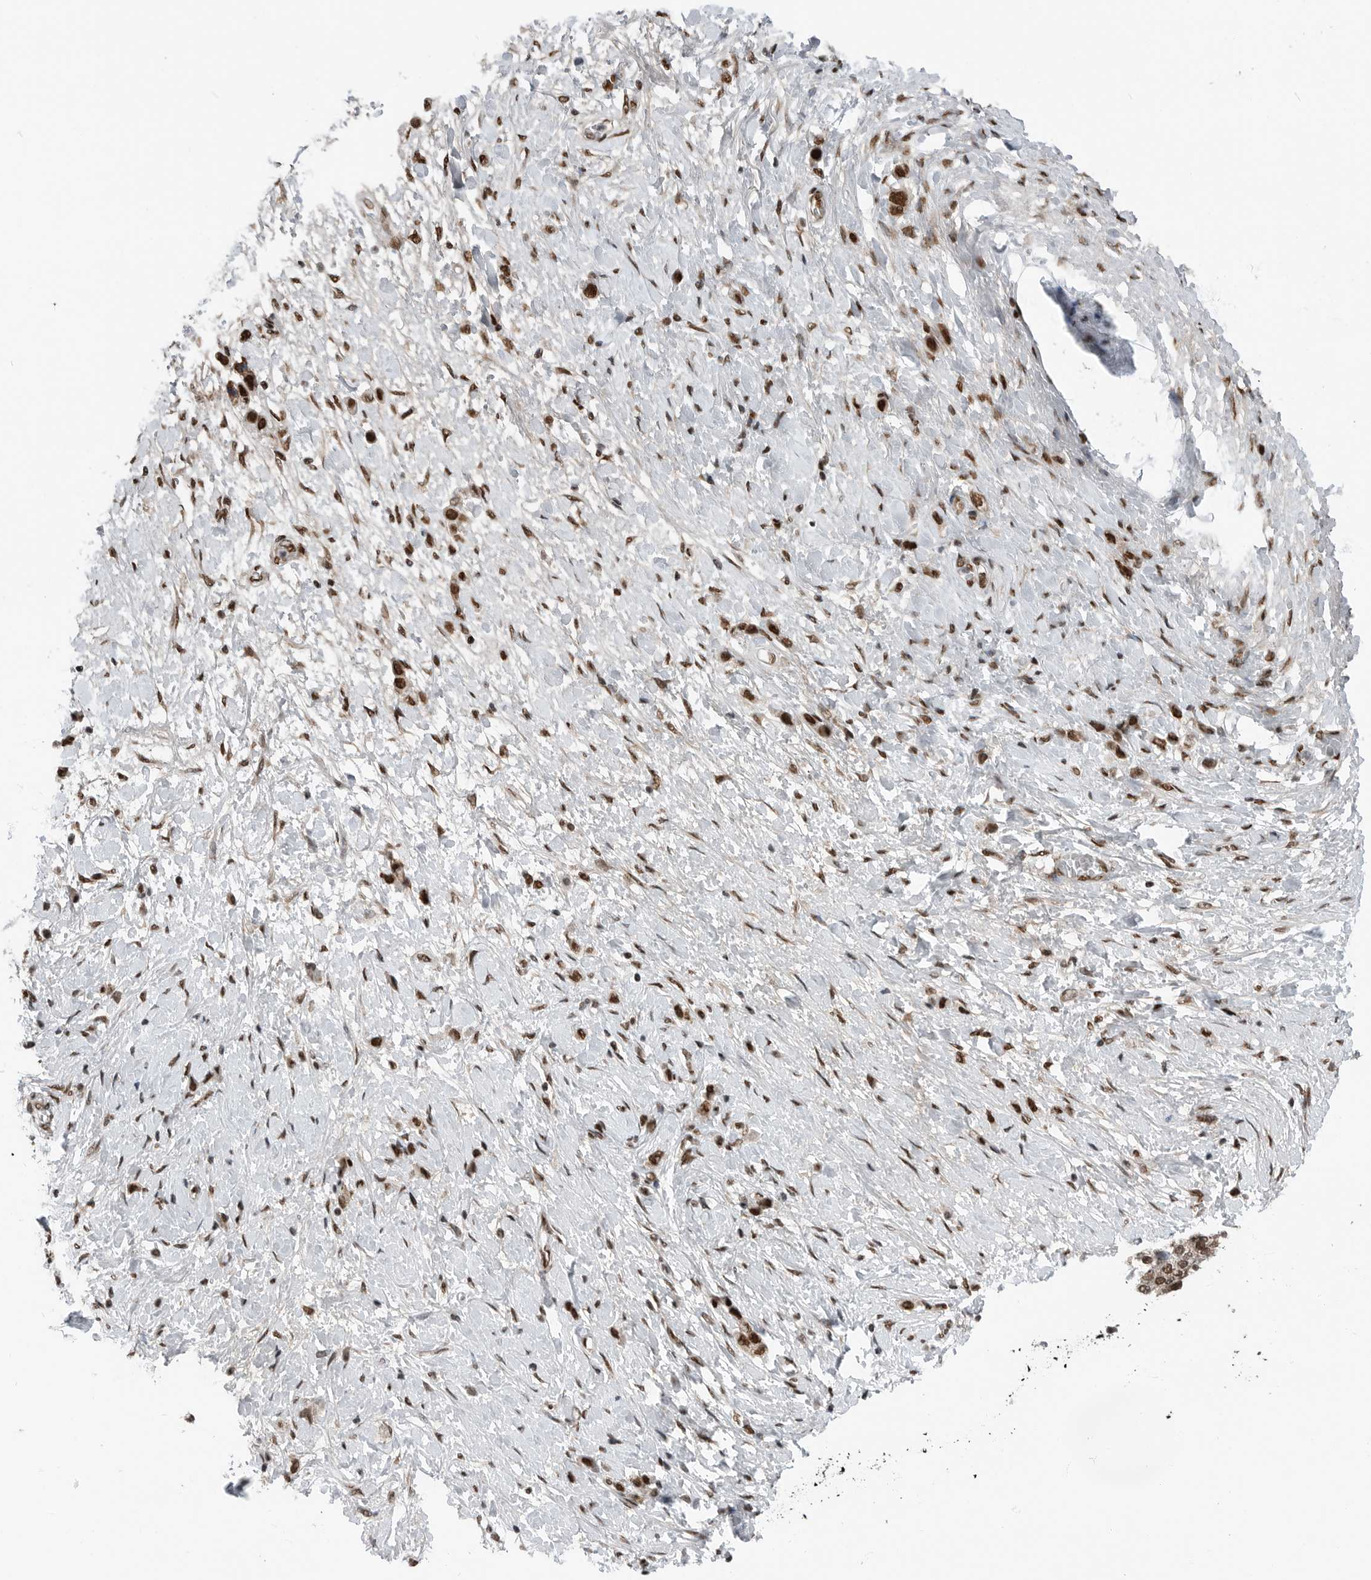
{"staining": {"intensity": "strong", "quantity": ">75%", "location": "nuclear"}, "tissue": "stomach cancer", "cell_type": "Tumor cells", "image_type": "cancer", "snomed": [{"axis": "morphology", "description": "Adenocarcinoma, NOS"}, {"axis": "topography", "description": "Stomach"}], "caption": "Tumor cells display high levels of strong nuclear expression in about >75% of cells in stomach cancer (adenocarcinoma).", "gene": "BLZF1", "patient": {"sex": "female", "age": 65}}